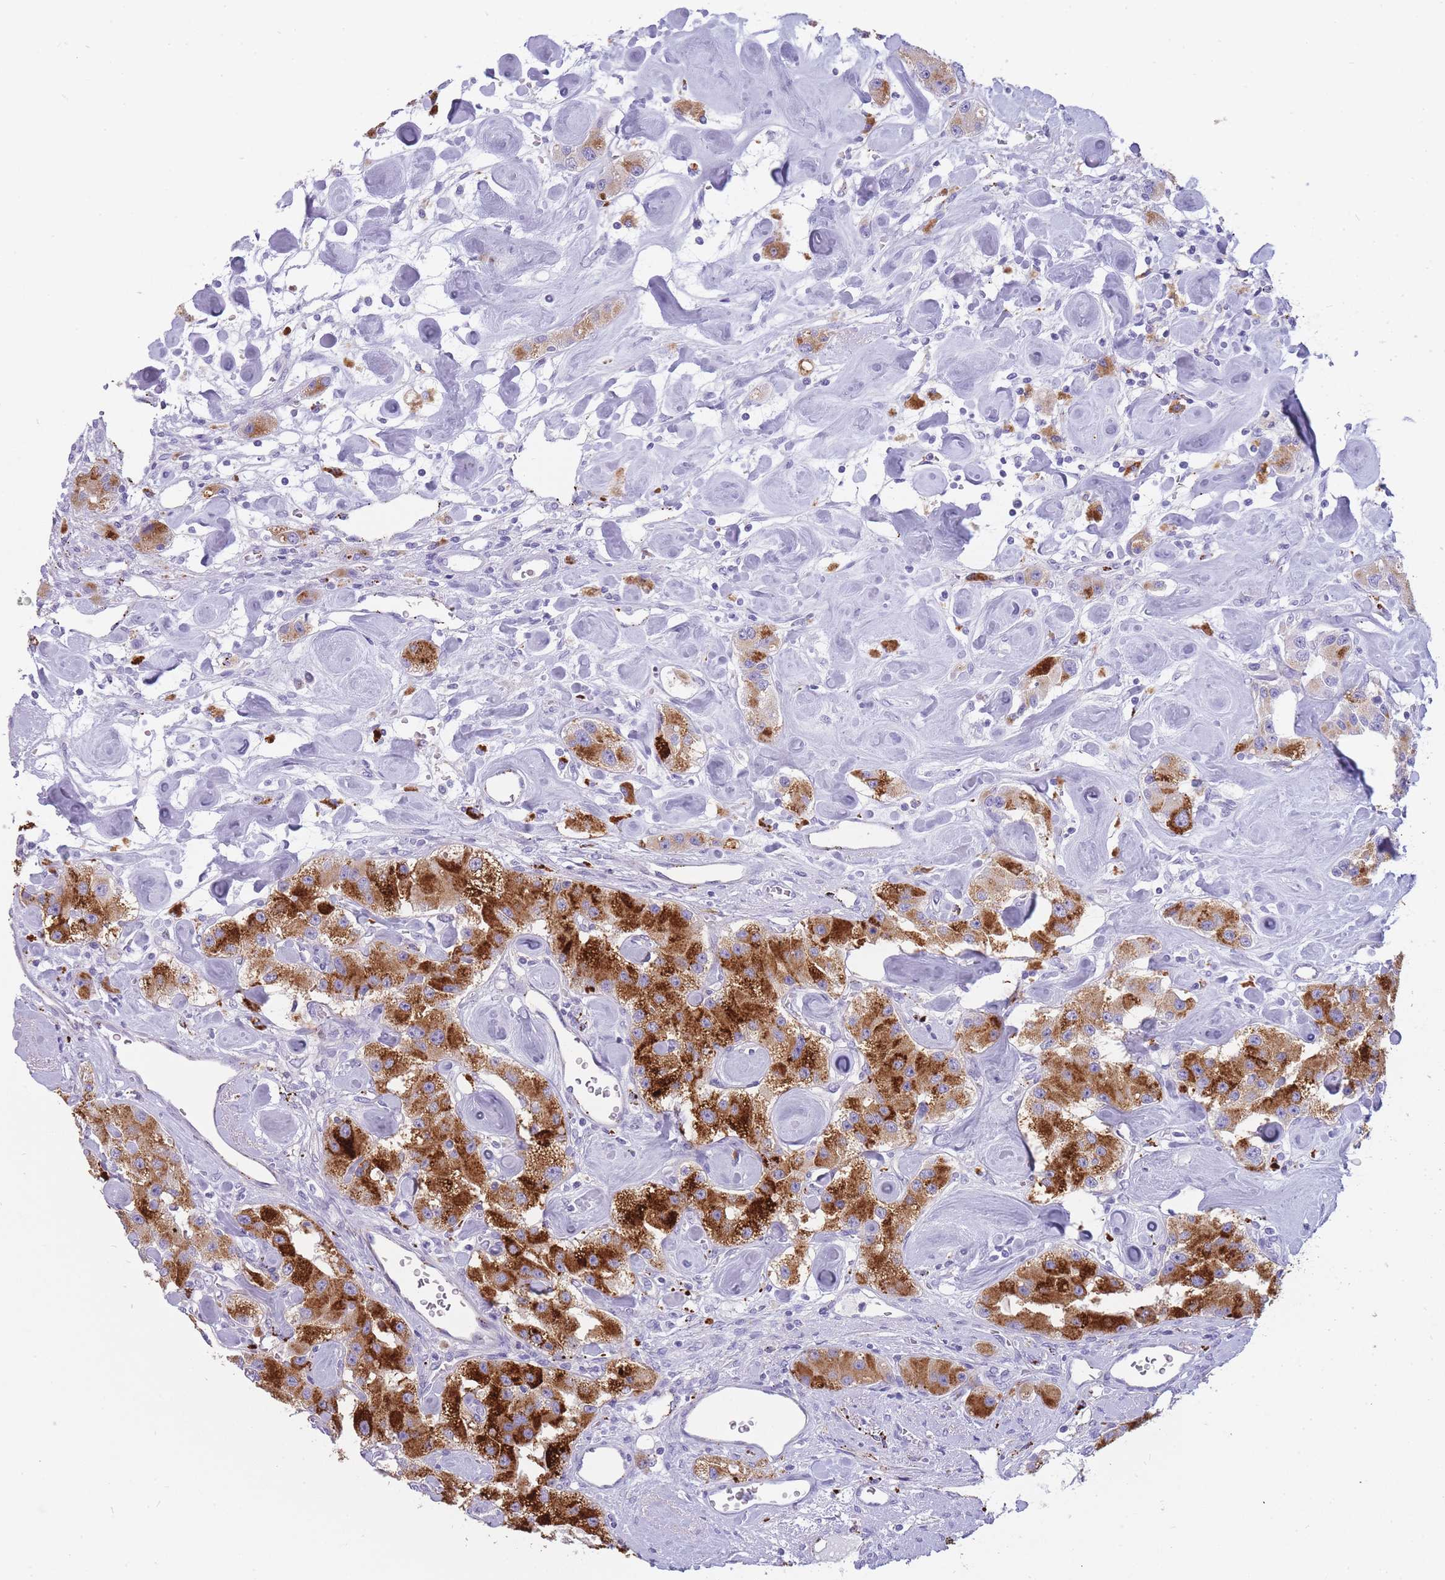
{"staining": {"intensity": "strong", "quantity": ">75%", "location": "cytoplasmic/membranous"}, "tissue": "carcinoid", "cell_type": "Tumor cells", "image_type": "cancer", "snomed": [{"axis": "morphology", "description": "Carcinoid, malignant, NOS"}, {"axis": "topography", "description": "Pancreas"}], "caption": "Carcinoid stained with DAB (3,3'-diaminobenzidine) immunohistochemistry (IHC) reveals high levels of strong cytoplasmic/membranous positivity in approximately >75% of tumor cells.", "gene": "GAA", "patient": {"sex": "male", "age": 41}}